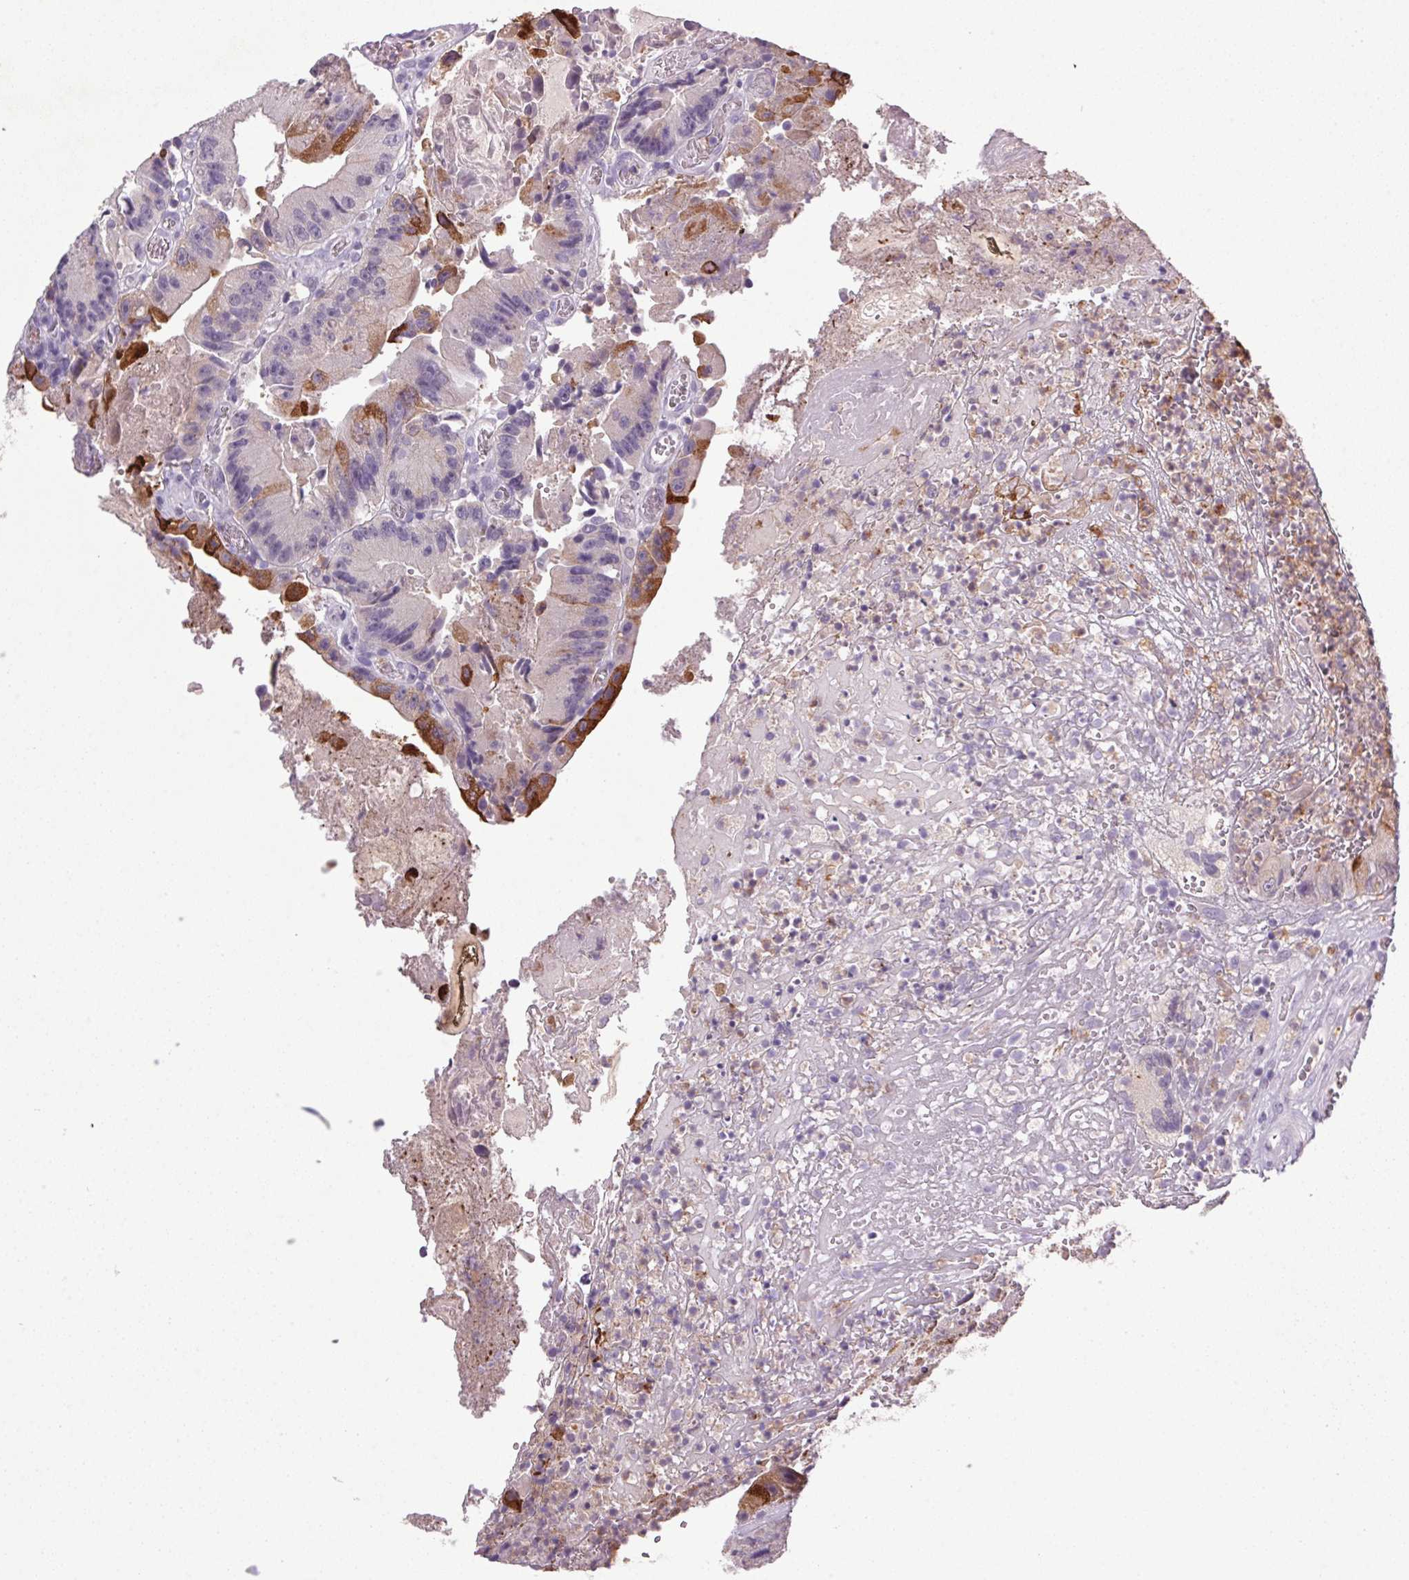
{"staining": {"intensity": "strong", "quantity": "<25%", "location": "cytoplasmic/membranous"}, "tissue": "colorectal cancer", "cell_type": "Tumor cells", "image_type": "cancer", "snomed": [{"axis": "morphology", "description": "Adenocarcinoma, NOS"}, {"axis": "topography", "description": "Colon"}], "caption": "Immunohistochemistry micrograph of neoplastic tissue: colorectal cancer stained using immunohistochemistry (IHC) reveals medium levels of strong protein expression localized specifically in the cytoplasmic/membranous of tumor cells, appearing as a cytoplasmic/membranous brown color.", "gene": "TRDN", "patient": {"sex": "female", "age": 86}}